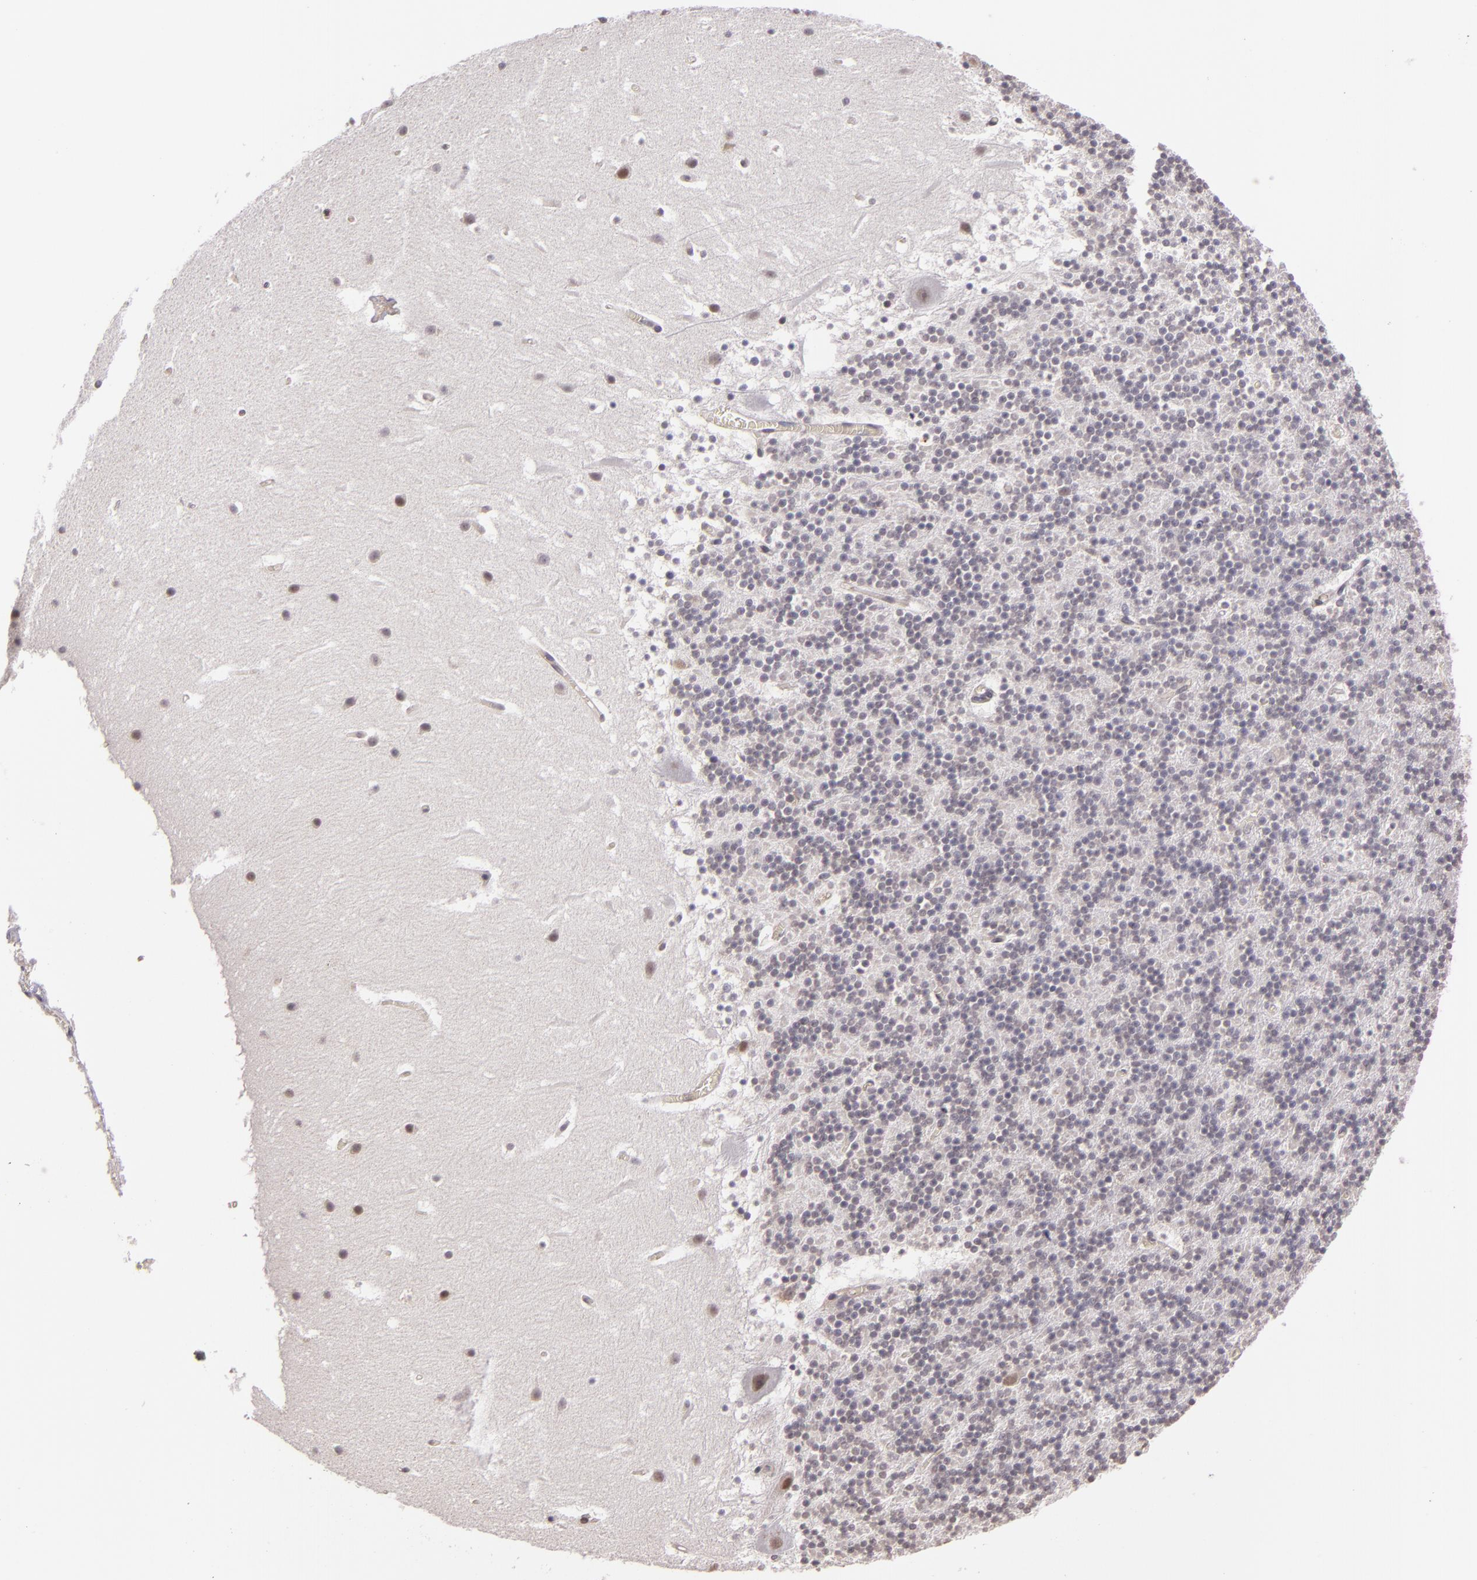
{"staining": {"intensity": "negative", "quantity": "none", "location": "none"}, "tissue": "cerebellum", "cell_type": "Cells in granular layer", "image_type": "normal", "snomed": [{"axis": "morphology", "description": "Normal tissue, NOS"}, {"axis": "topography", "description": "Cerebellum"}], "caption": "Human cerebellum stained for a protein using immunohistochemistry exhibits no staining in cells in granular layer.", "gene": "SYTL4", "patient": {"sex": "male", "age": 45}}